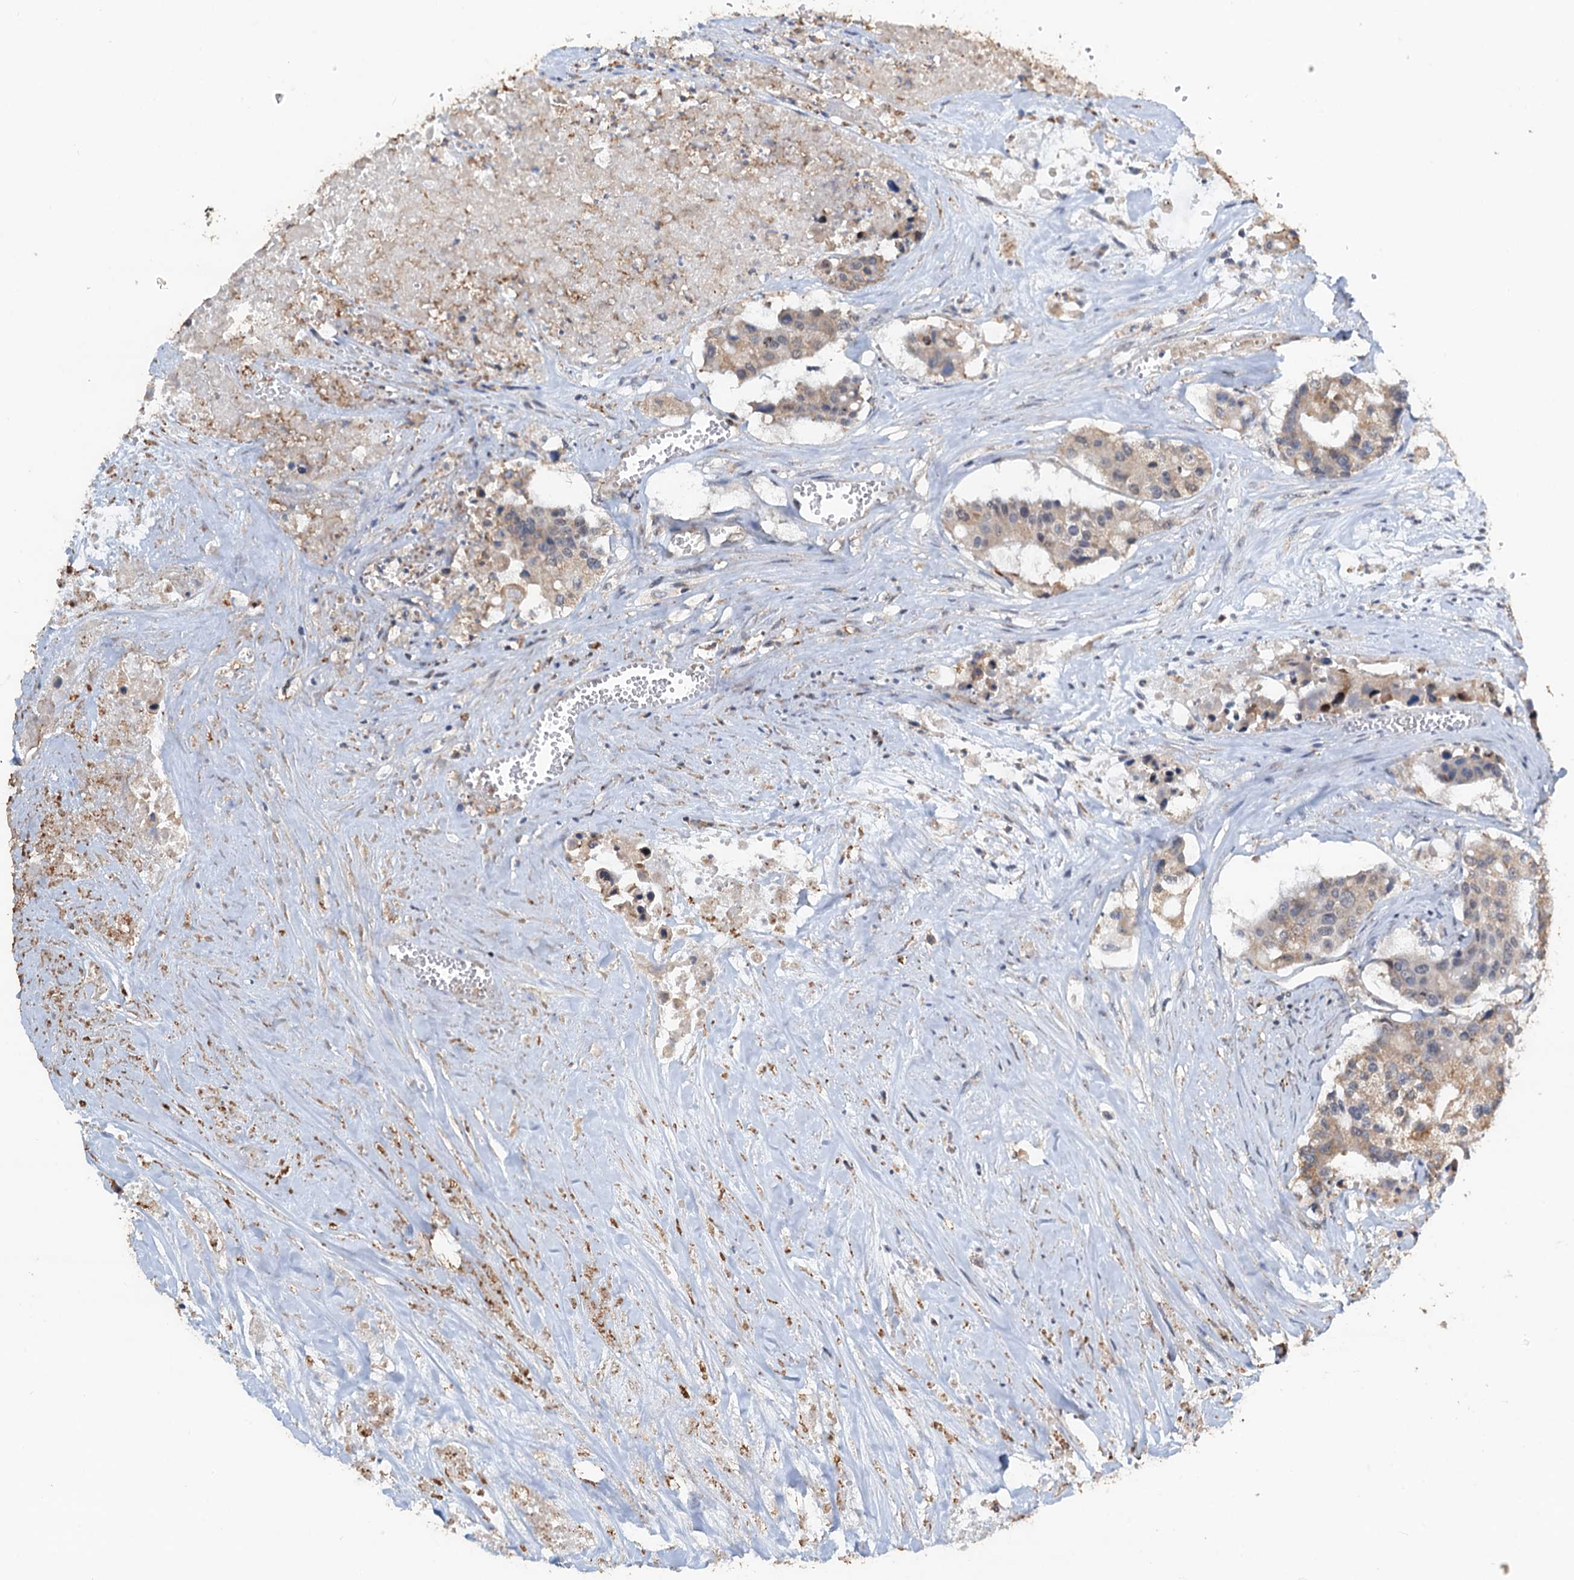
{"staining": {"intensity": "weak", "quantity": "25%-75%", "location": "cytoplasmic/membranous"}, "tissue": "colorectal cancer", "cell_type": "Tumor cells", "image_type": "cancer", "snomed": [{"axis": "morphology", "description": "Adenocarcinoma, NOS"}, {"axis": "topography", "description": "Colon"}], "caption": "An image of colorectal adenocarcinoma stained for a protein shows weak cytoplasmic/membranous brown staining in tumor cells.", "gene": "TMA16", "patient": {"sex": "male", "age": 77}}